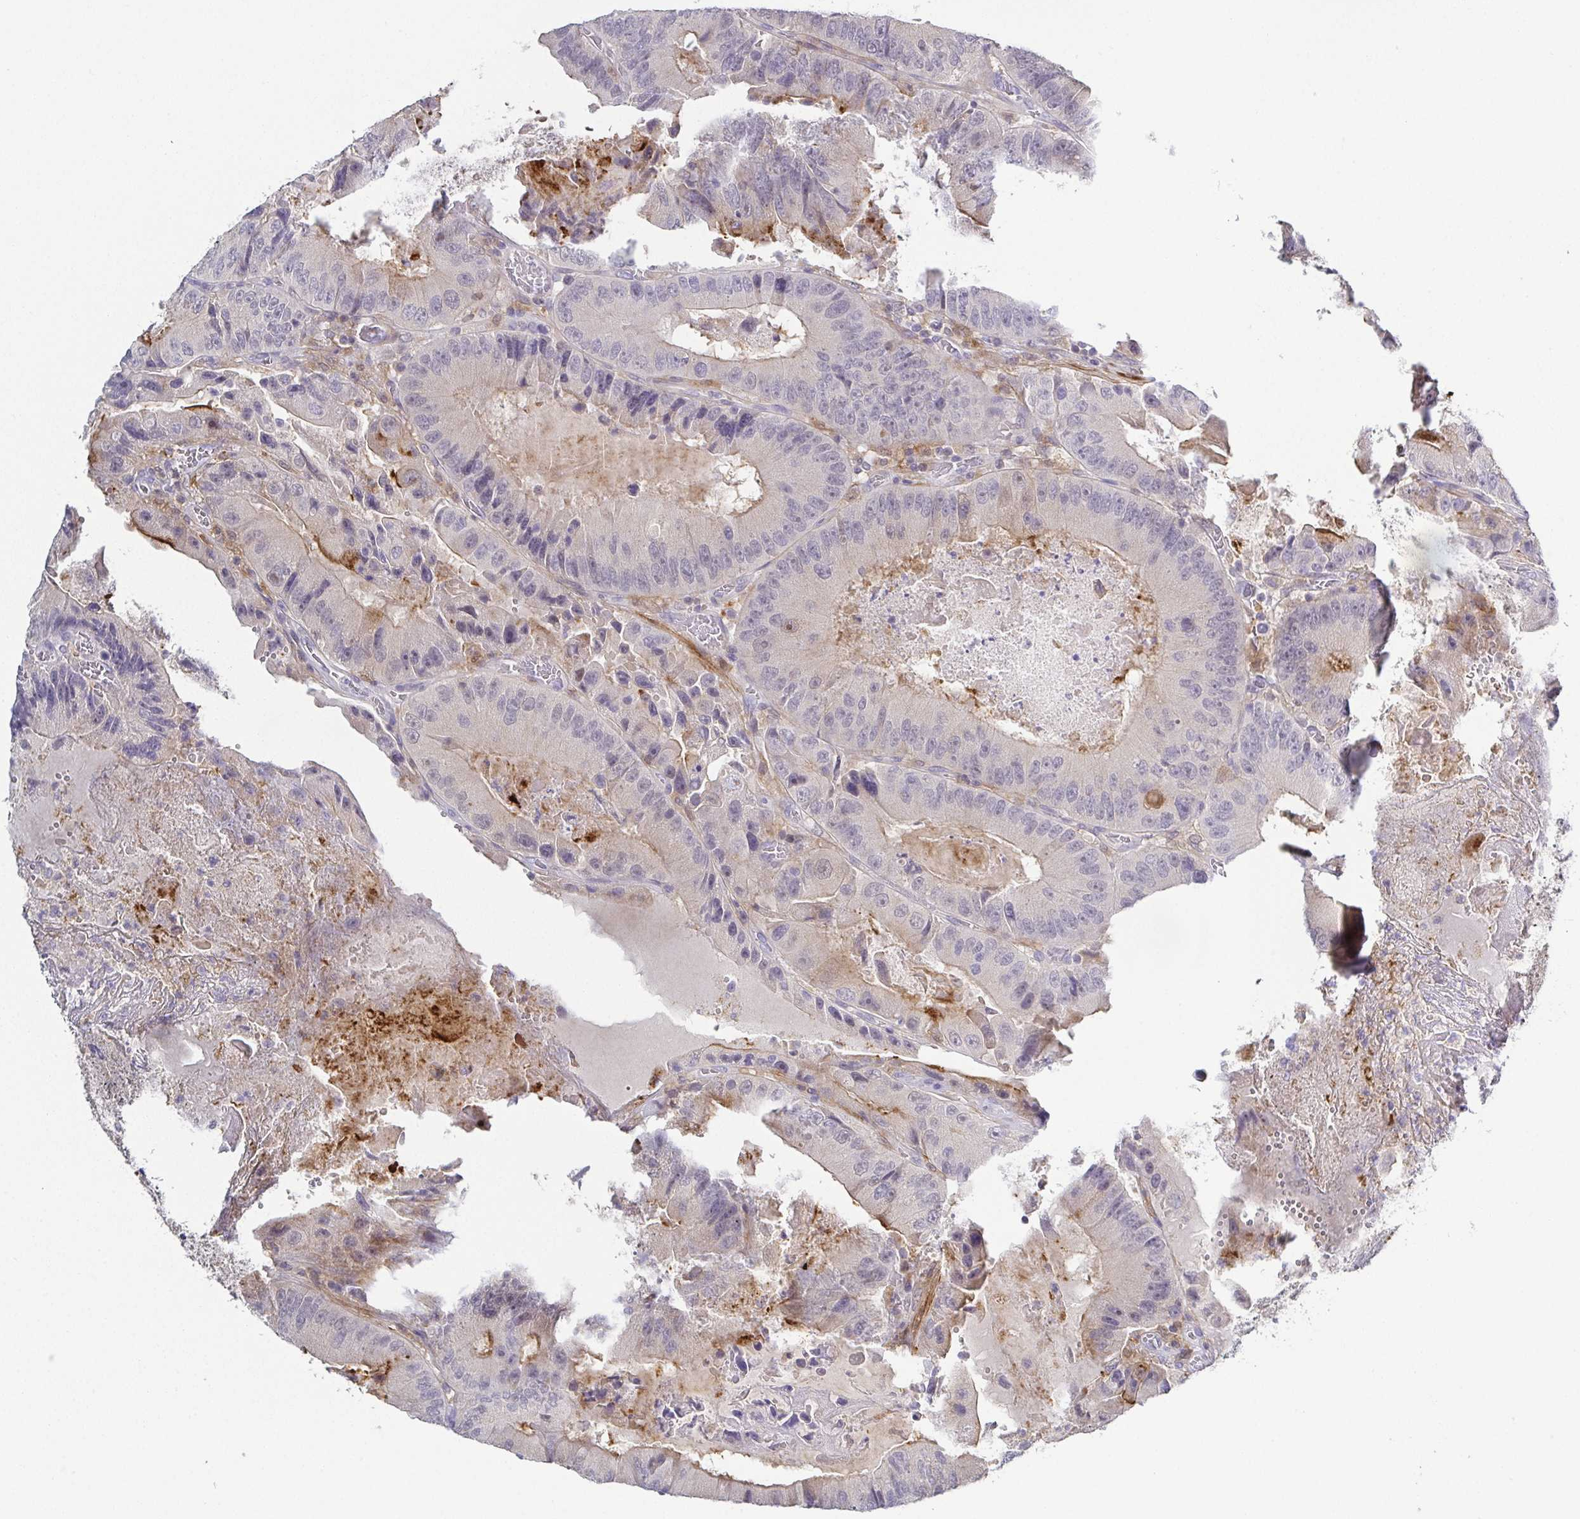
{"staining": {"intensity": "weak", "quantity": "<25%", "location": "cytoplasmic/membranous"}, "tissue": "colorectal cancer", "cell_type": "Tumor cells", "image_type": "cancer", "snomed": [{"axis": "morphology", "description": "Adenocarcinoma, NOS"}, {"axis": "topography", "description": "Colon"}], "caption": "The photomicrograph reveals no staining of tumor cells in colorectal cancer.", "gene": "RNASE7", "patient": {"sex": "female", "age": 86}}